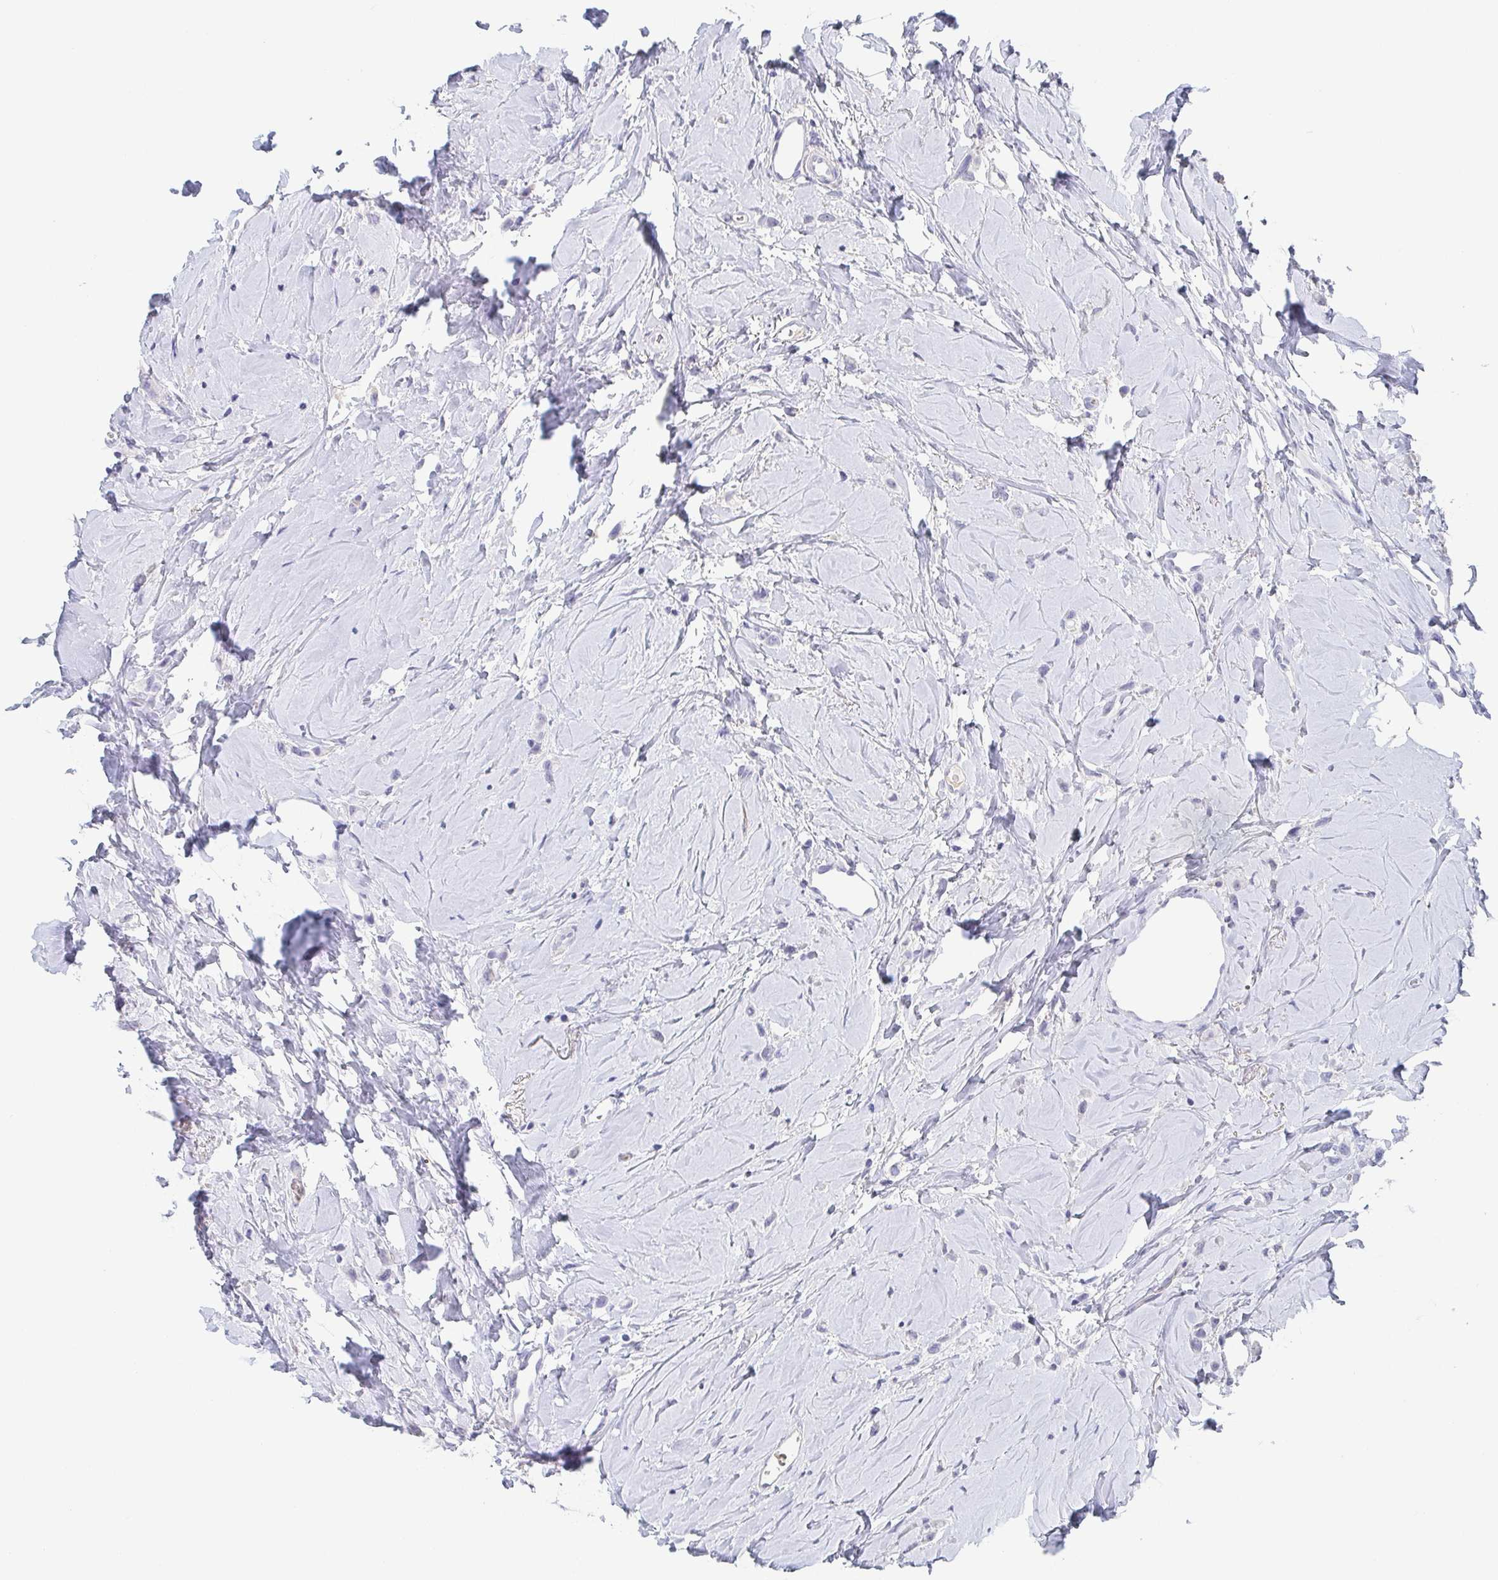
{"staining": {"intensity": "negative", "quantity": "none", "location": "none"}, "tissue": "breast cancer", "cell_type": "Tumor cells", "image_type": "cancer", "snomed": [{"axis": "morphology", "description": "Lobular carcinoma"}, {"axis": "topography", "description": "Breast"}], "caption": "The immunohistochemistry histopathology image has no significant expression in tumor cells of lobular carcinoma (breast) tissue.", "gene": "ITLN1", "patient": {"sex": "female", "age": 66}}